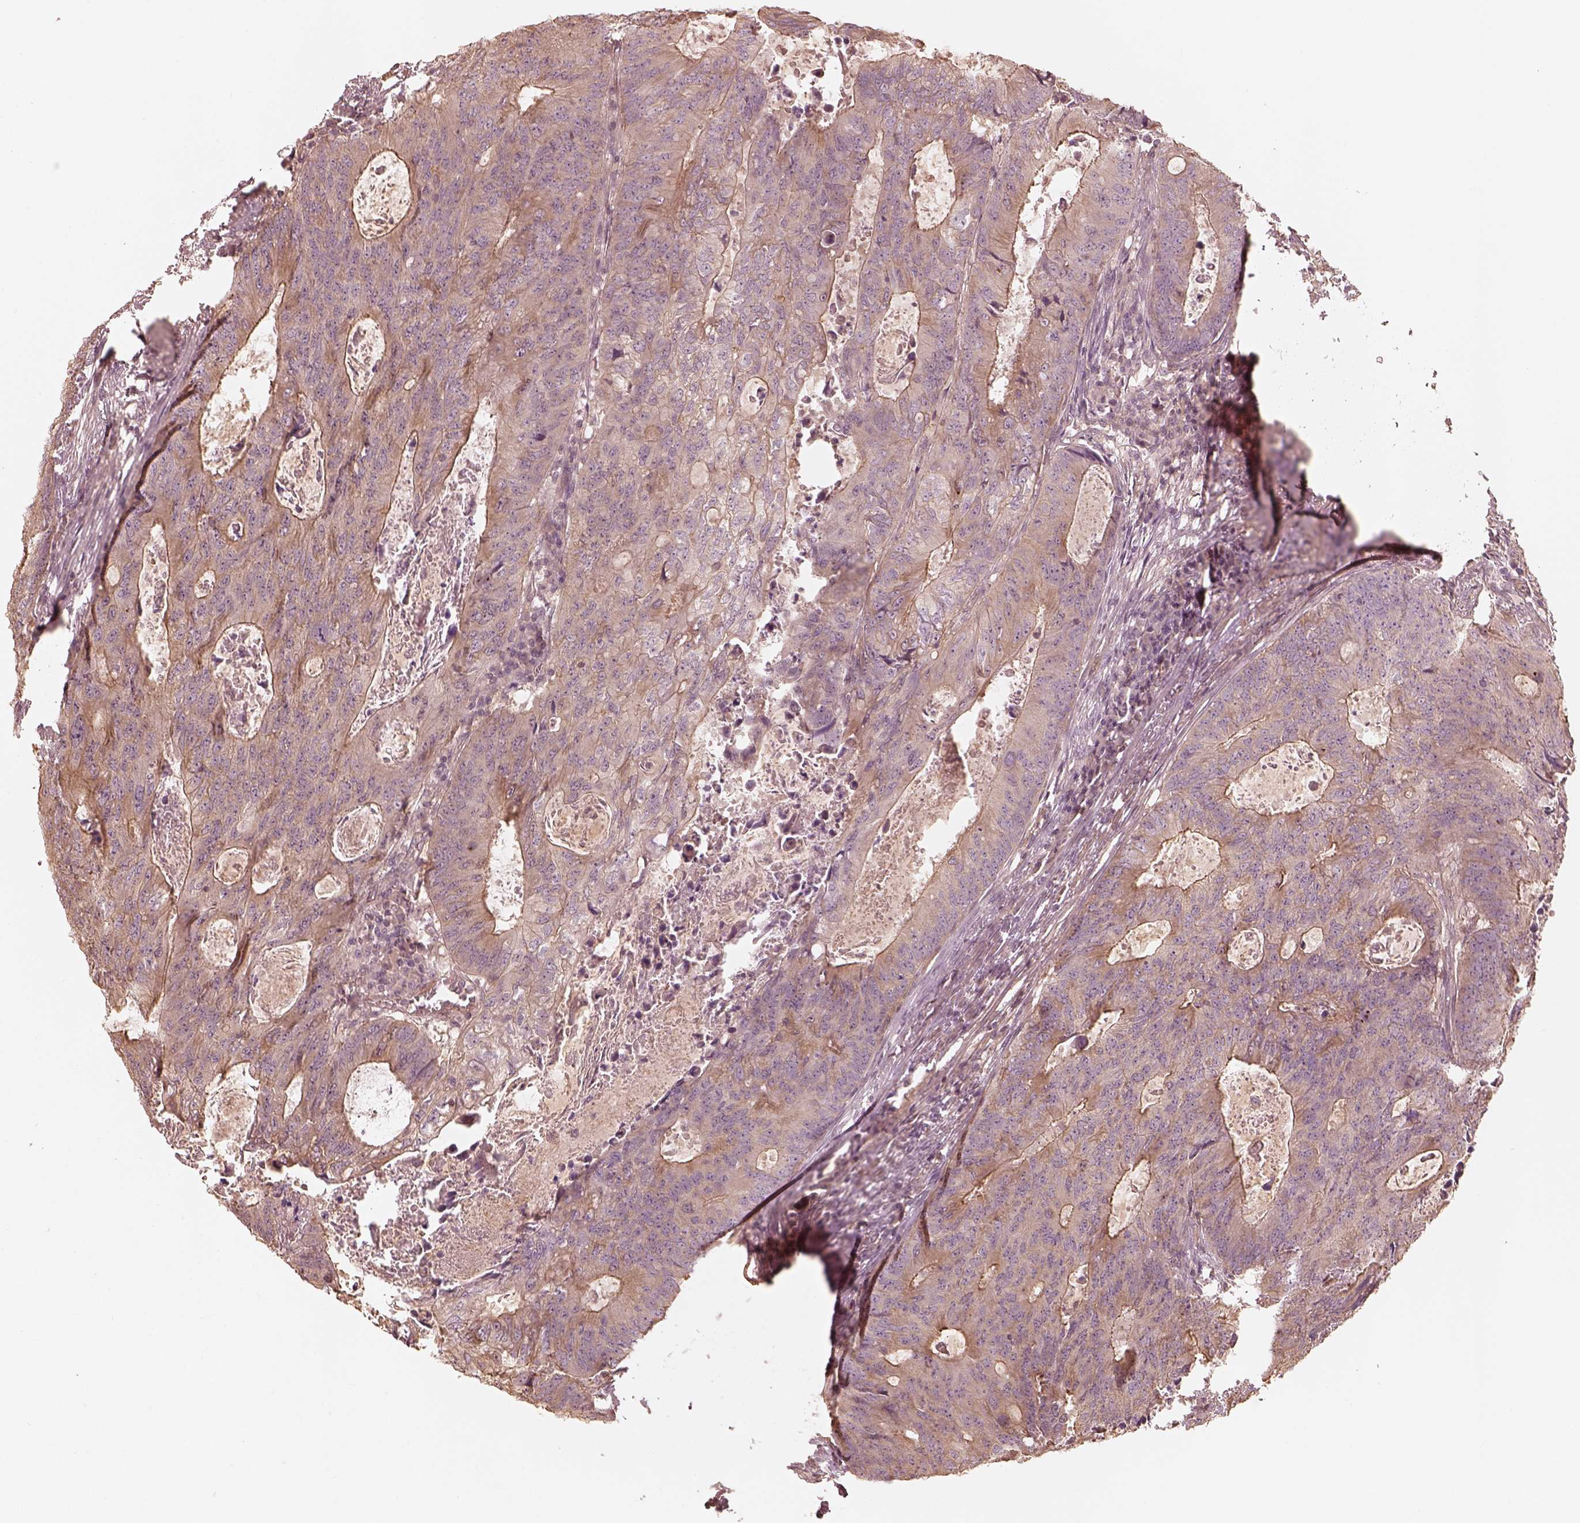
{"staining": {"intensity": "weak", "quantity": "<25%", "location": "cytoplasmic/membranous"}, "tissue": "colorectal cancer", "cell_type": "Tumor cells", "image_type": "cancer", "snomed": [{"axis": "morphology", "description": "Adenocarcinoma, NOS"}, {"axis": "topography", "description": "Colon"}], "caption": "High power microscopy micrograph of an immunohistochemistry micrograph of colorectal cancer, revealing no significant positivity in tumor cells.", "gene": "KIF5C", "patient": {"sex": "male", "age": 67}}